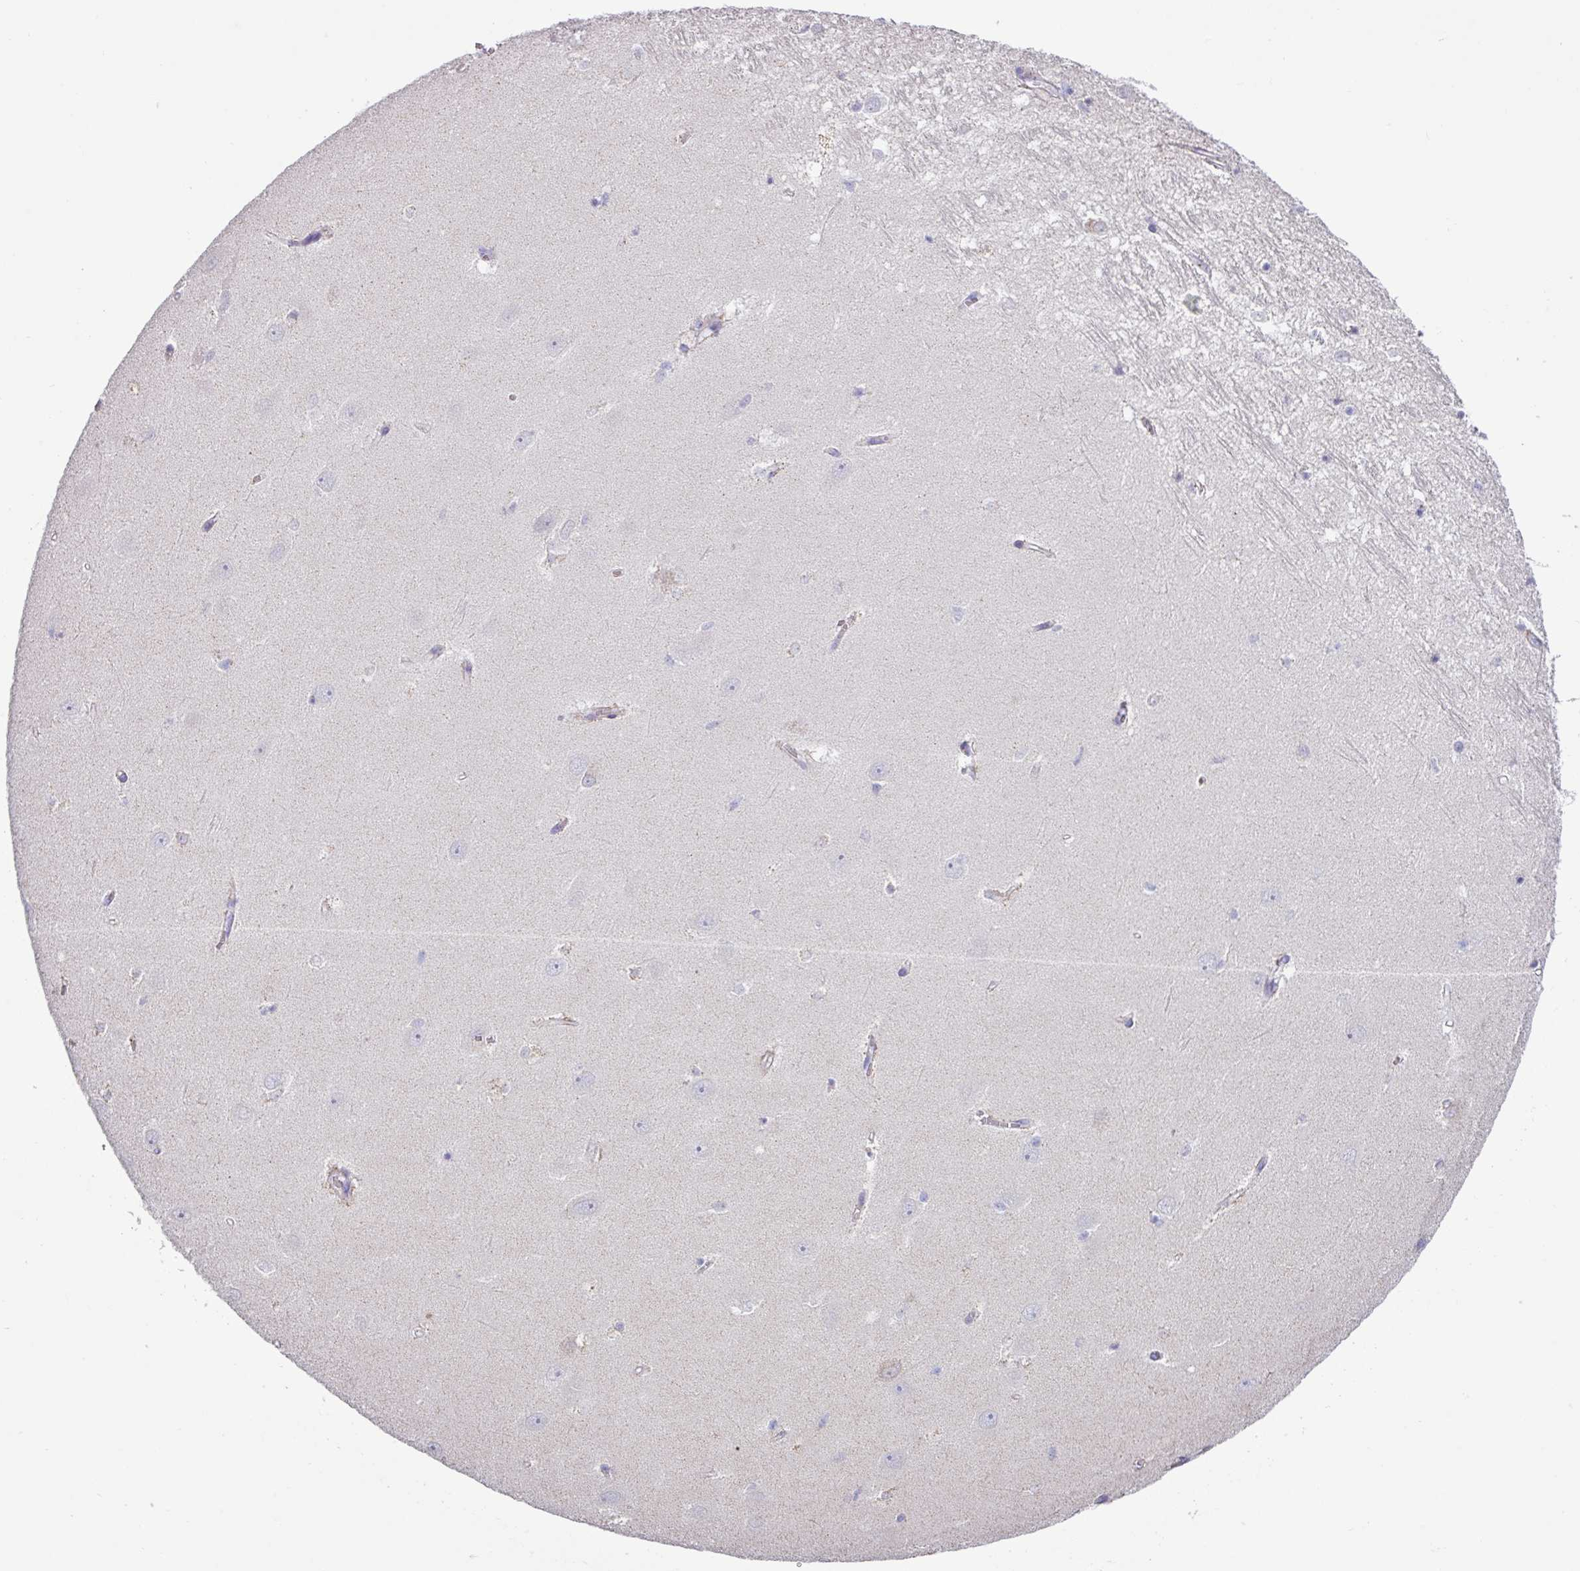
{"staining": {"intensity": "negative", "quantity": "none", "location": "none"}, "tissue": "hippocampus", "cell_type": "Glial cells", "image_type": "normal", "snomed": [{"axis": "morphology", "description": "Normal tissue, NOS"}, {"axis": "topography", "description": "Hippocampus"}], "caption": "This is a histopathology image of immunohistochemistry staining of normal hippocampus, which shows no staining in glial cells. (DAB IHC with hematoxylin counter stain).", "gene": "RGS16", "patient": {"sex": "female", "age": 64}}